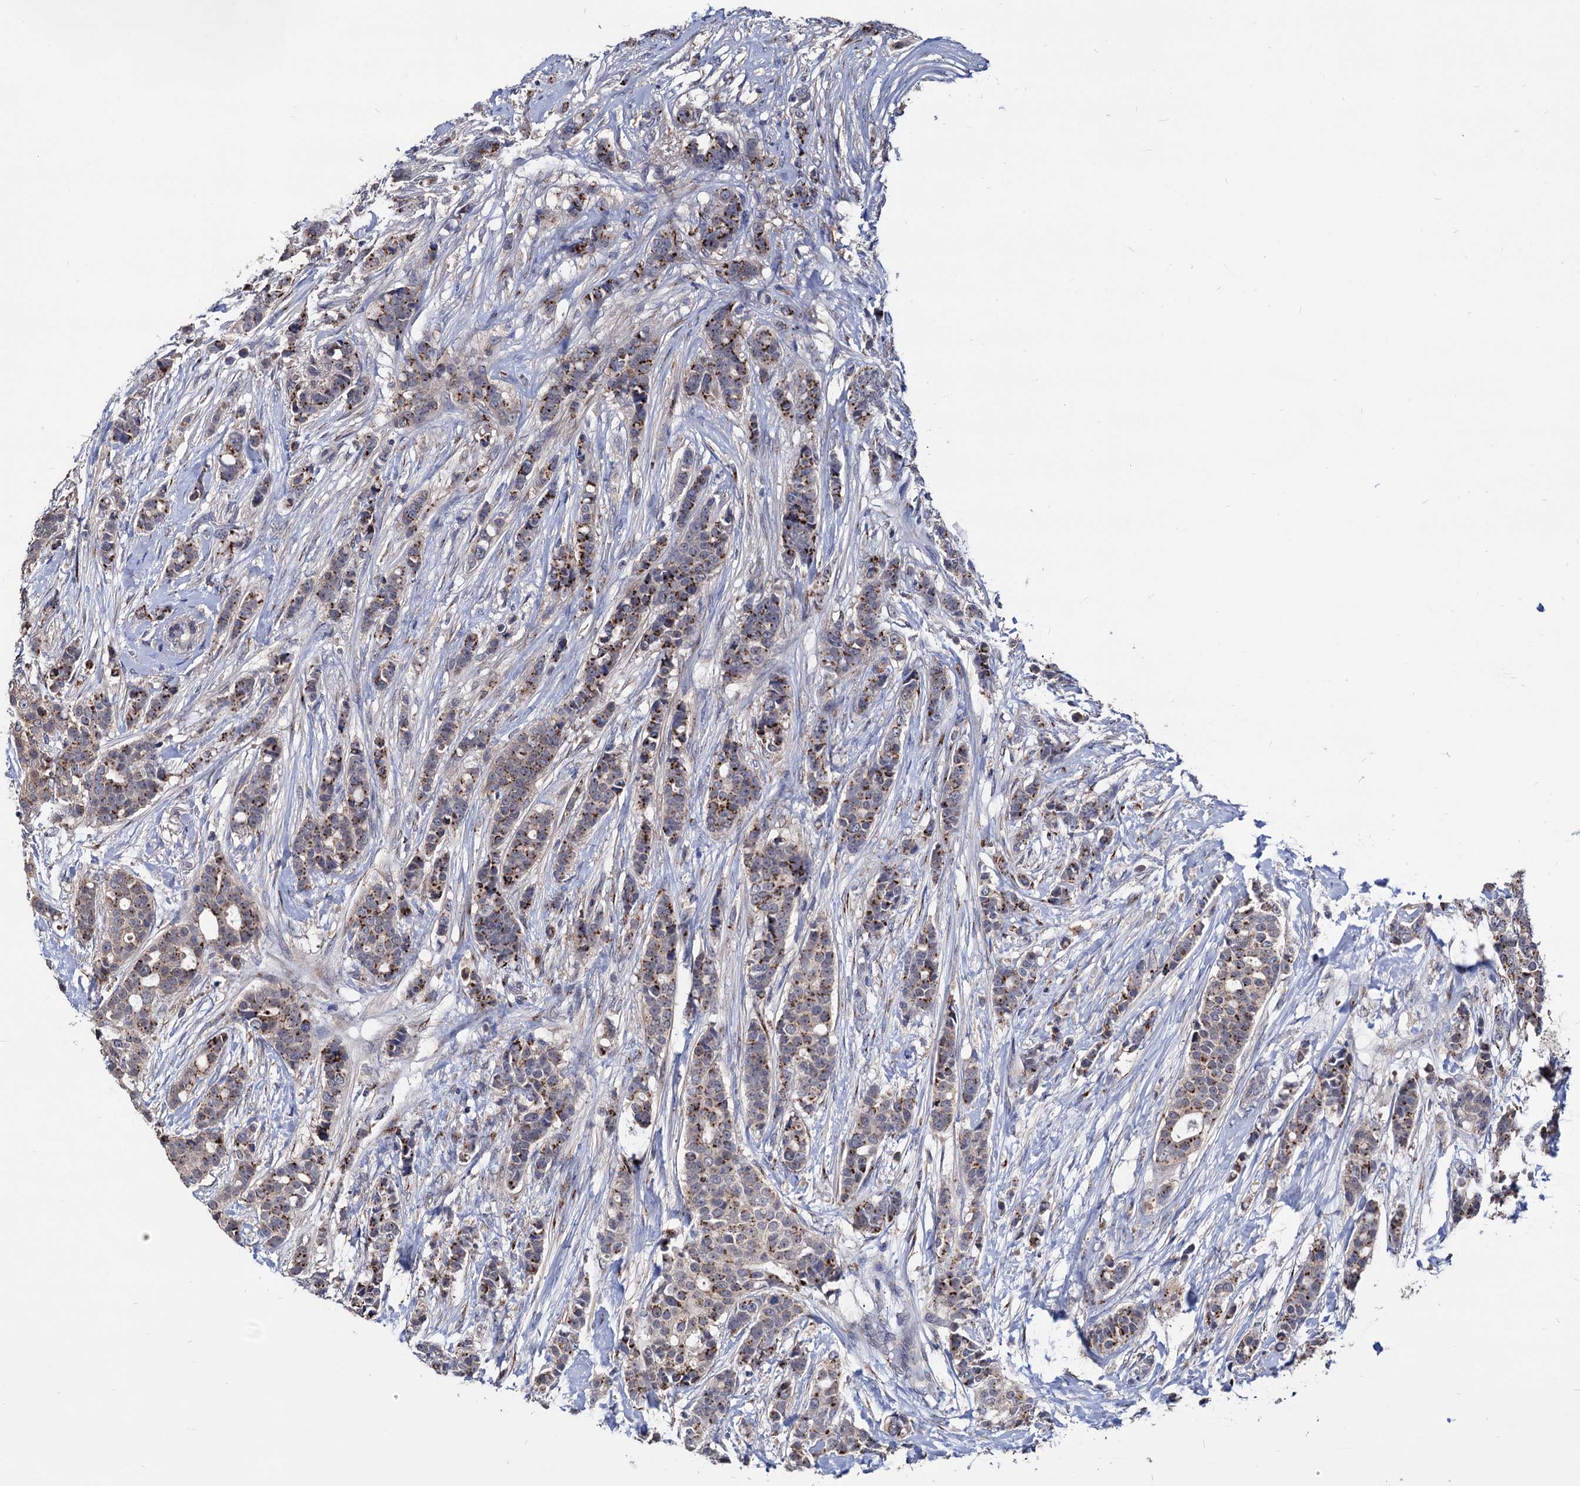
{"staining": {"intensity": "strong", "quantity": ">75%", "location": "cytoplasmic/membranous"}, "tissue": "breast cancer", "cell_type": "Tumor cells", "image_type": "cancer", "snomed": [{"axis": "morphology", "description": "Lobular carcinoma"}, {"axis": "topography", "description": "Breast"}], "caption": "Strong cytoplasmic/membranous staining is appreciated in about >75% of tumor cells in breast cancer (lobular carcinoma).", "gene": "ESD", "patient": {"sex": "female", "age": 51}}